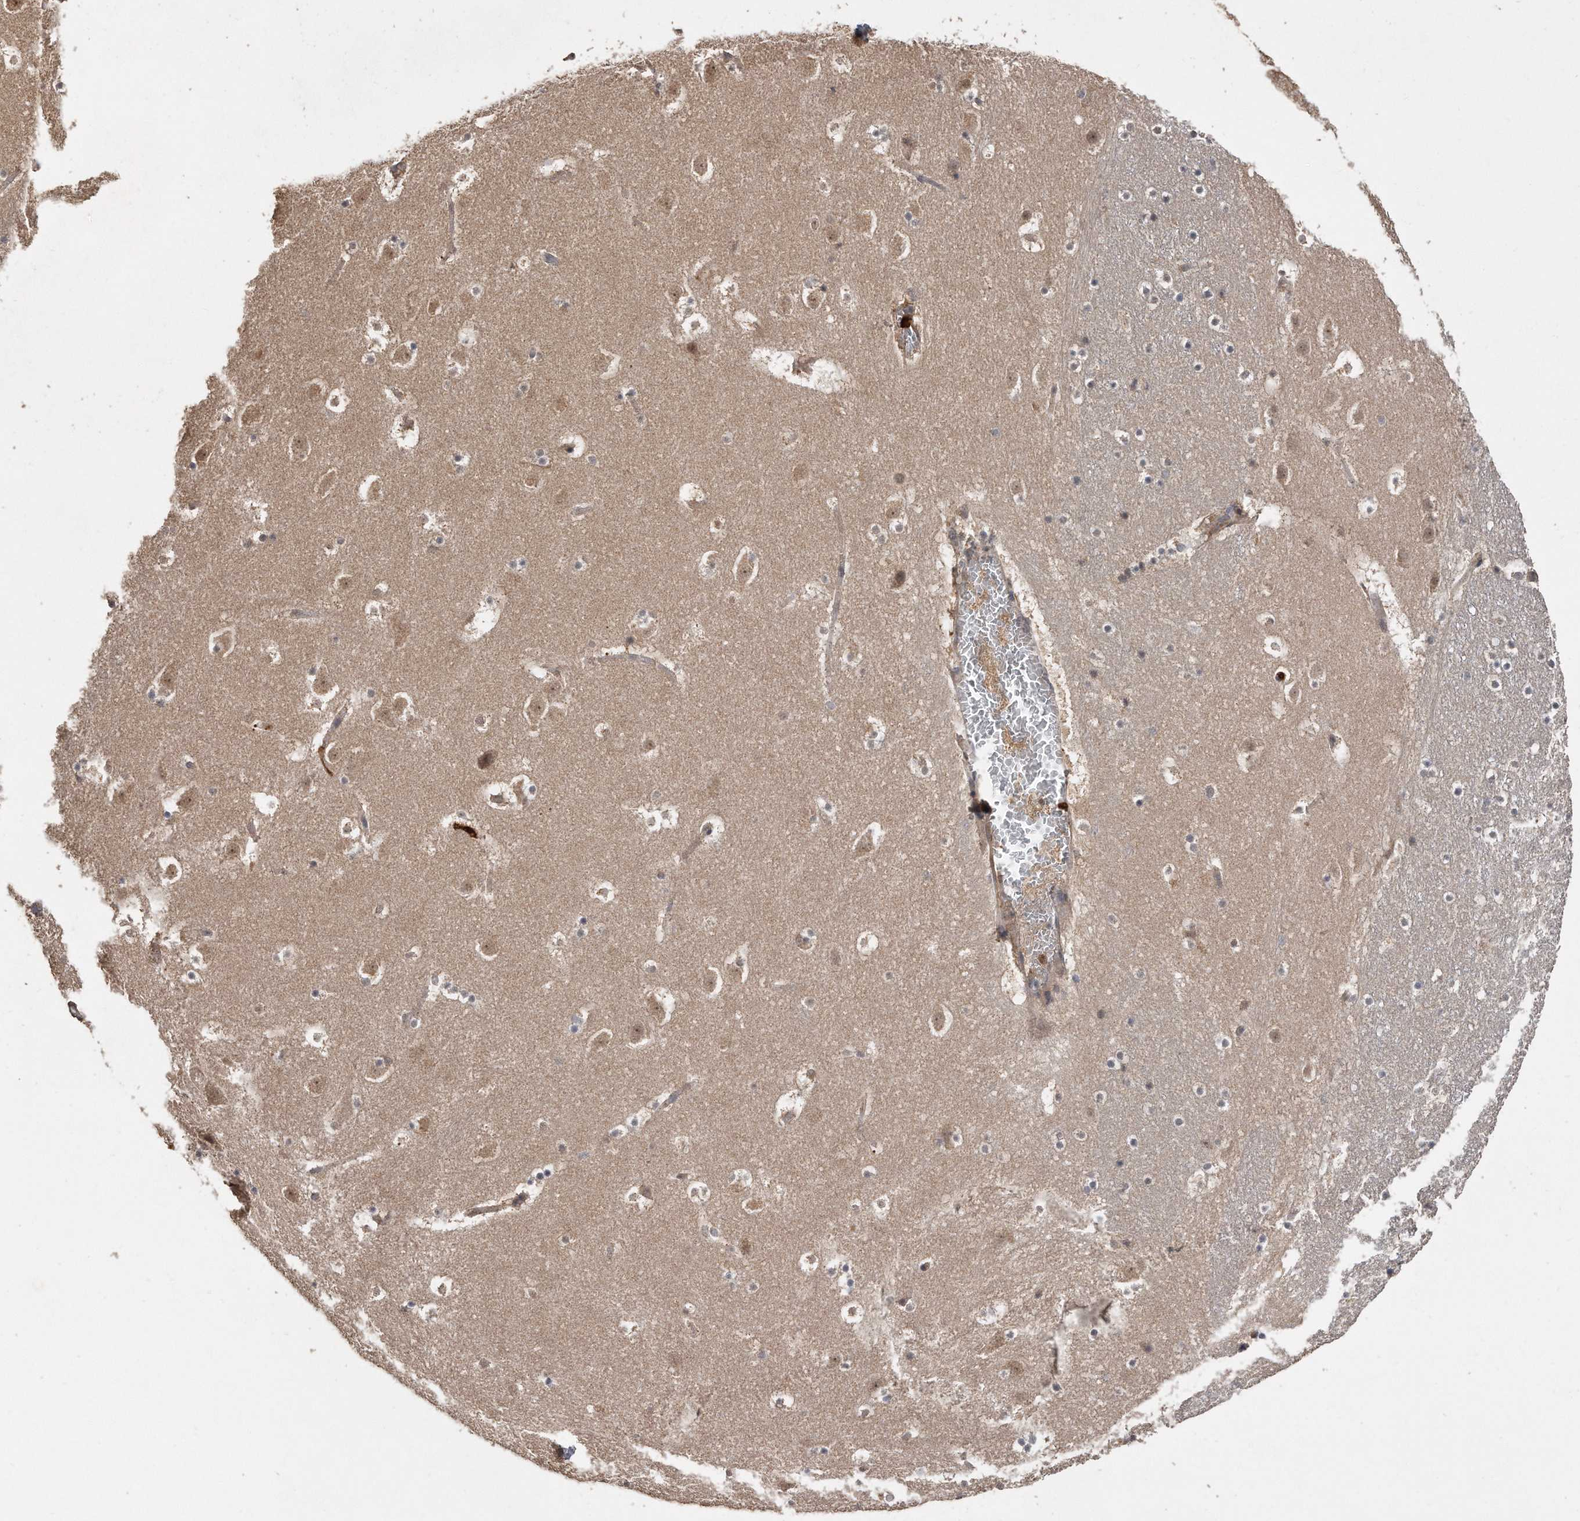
{"staining": {"intensity": "negative", "quantity": "none", "location": "none"}, "tissue": "caudate", "cell_type": "Glial cells", "image_type": "normal", "snomed": [{"axis": "morphology", "description": "Normal tissue, NOS"}, {"axis": "topography", "description": "Lateral ventricle wall"}], "caption": "An immunohistochemistry image of normal caudate is shown. There is no staining in glial cells of caudate. The staining was performed using DAB (3,3'-diaminobenzidine) to visualize the protein expression in brown, while the nuclei were stained in blue with hematoxylin (Magnification: 20x).", "gene": "PELO", "patient": {"sex": "male", "age": 45}}